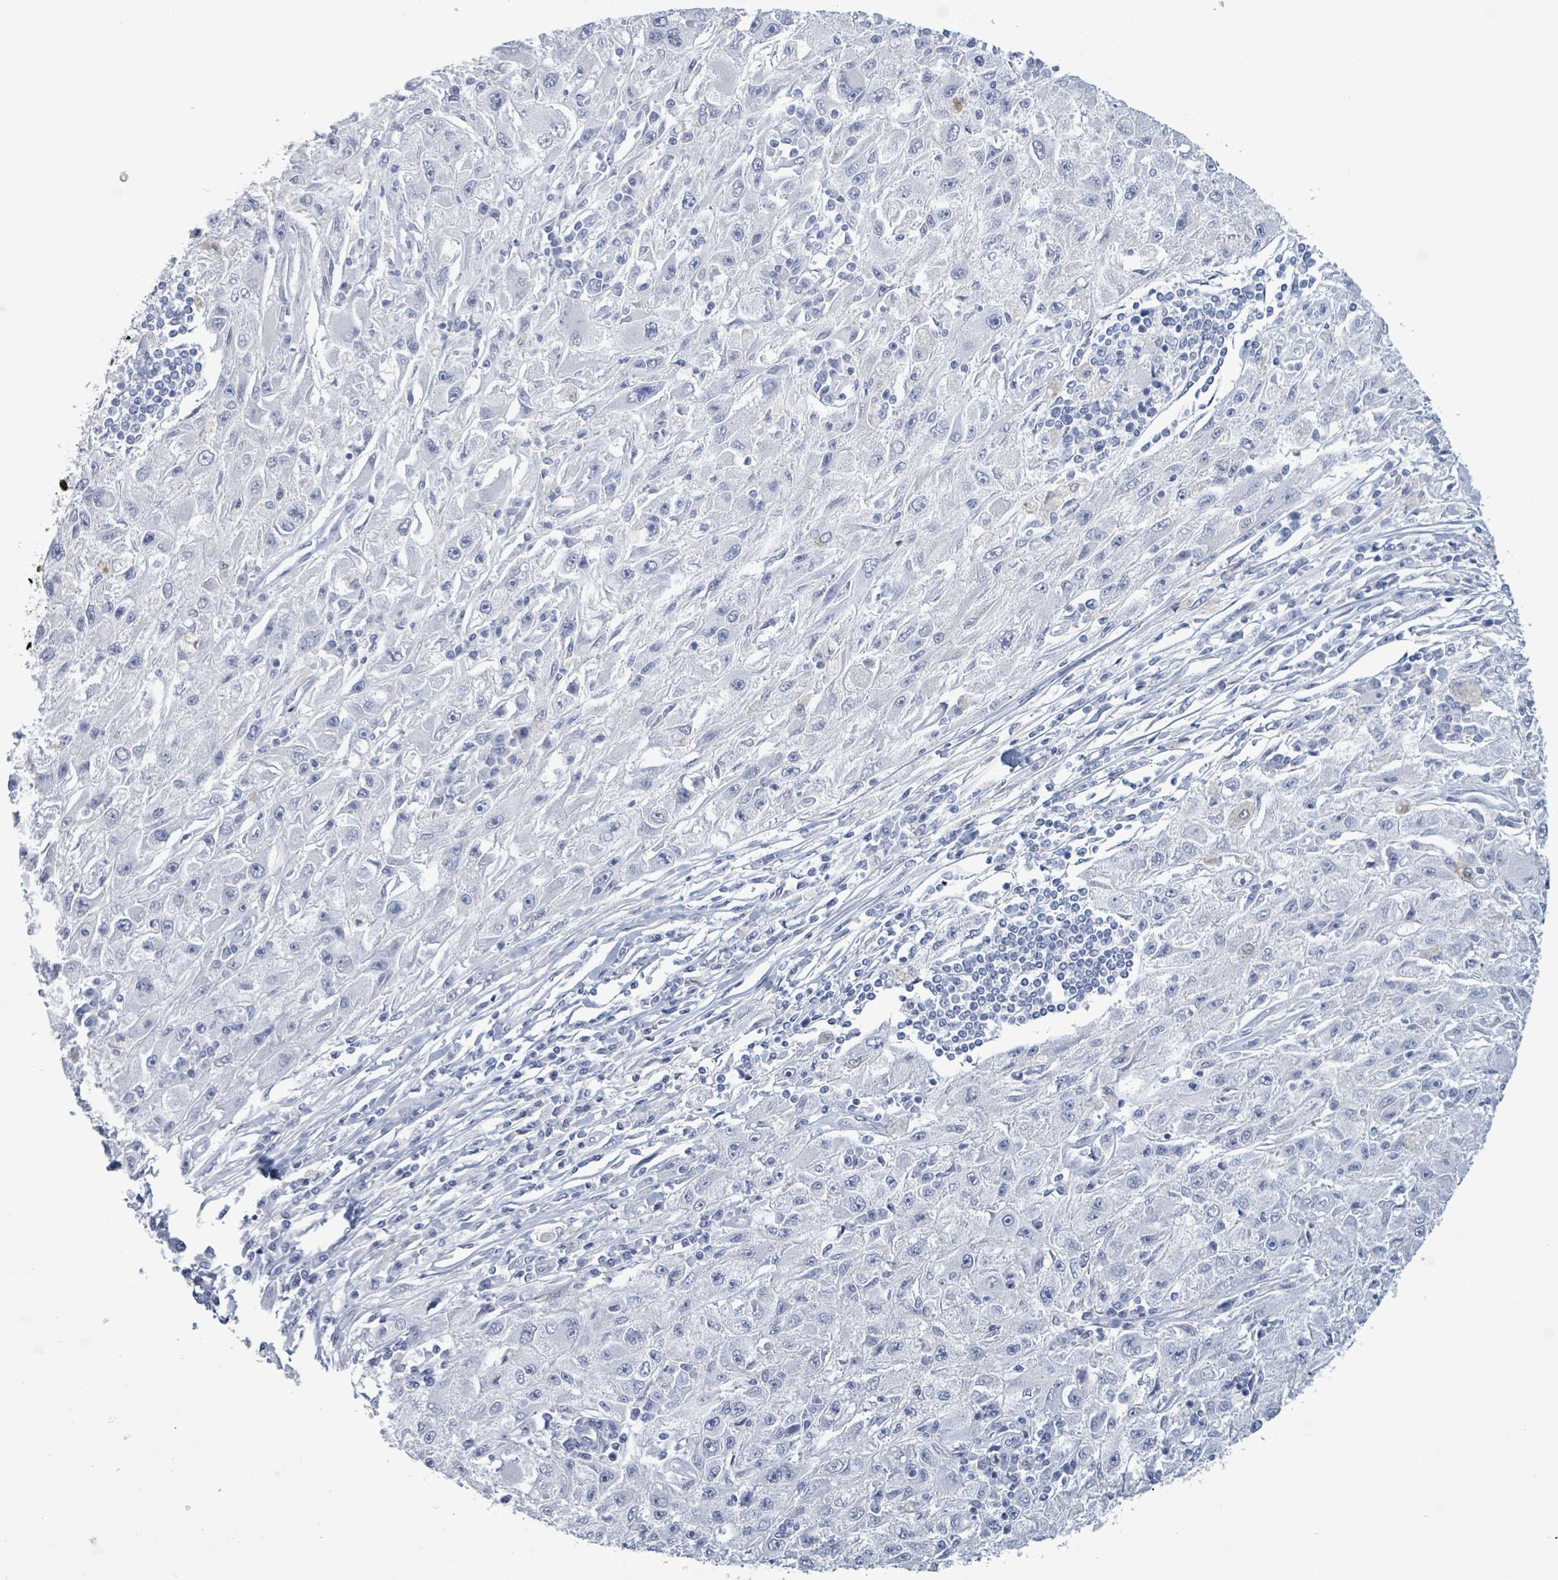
{"staining": {"intensity": "negative", "quantity": "none", "location": "none"}, "tissue": "melanoma", "cell_type": "Tumor cells", "image_type": "cancer", "snomed": [{"axis": "morphology", "description": "Malignant melanoma, Metastatic site"}, {"axis": "topography", "description": "Skin"}], "caption": "Immunohistochemistry (IHC) histopathology image of human malignant melanoma (metastatic site) stained for a protein (brown), which shows no positivity in tumor cells. The staining is performed using DAB (3,3'-diaminobenzidine) brown chromogen with nuclei counter-stained in using hematoxylin.", "gene": "NKX2-1", "patient": {"sex": "male", "age": 53}}